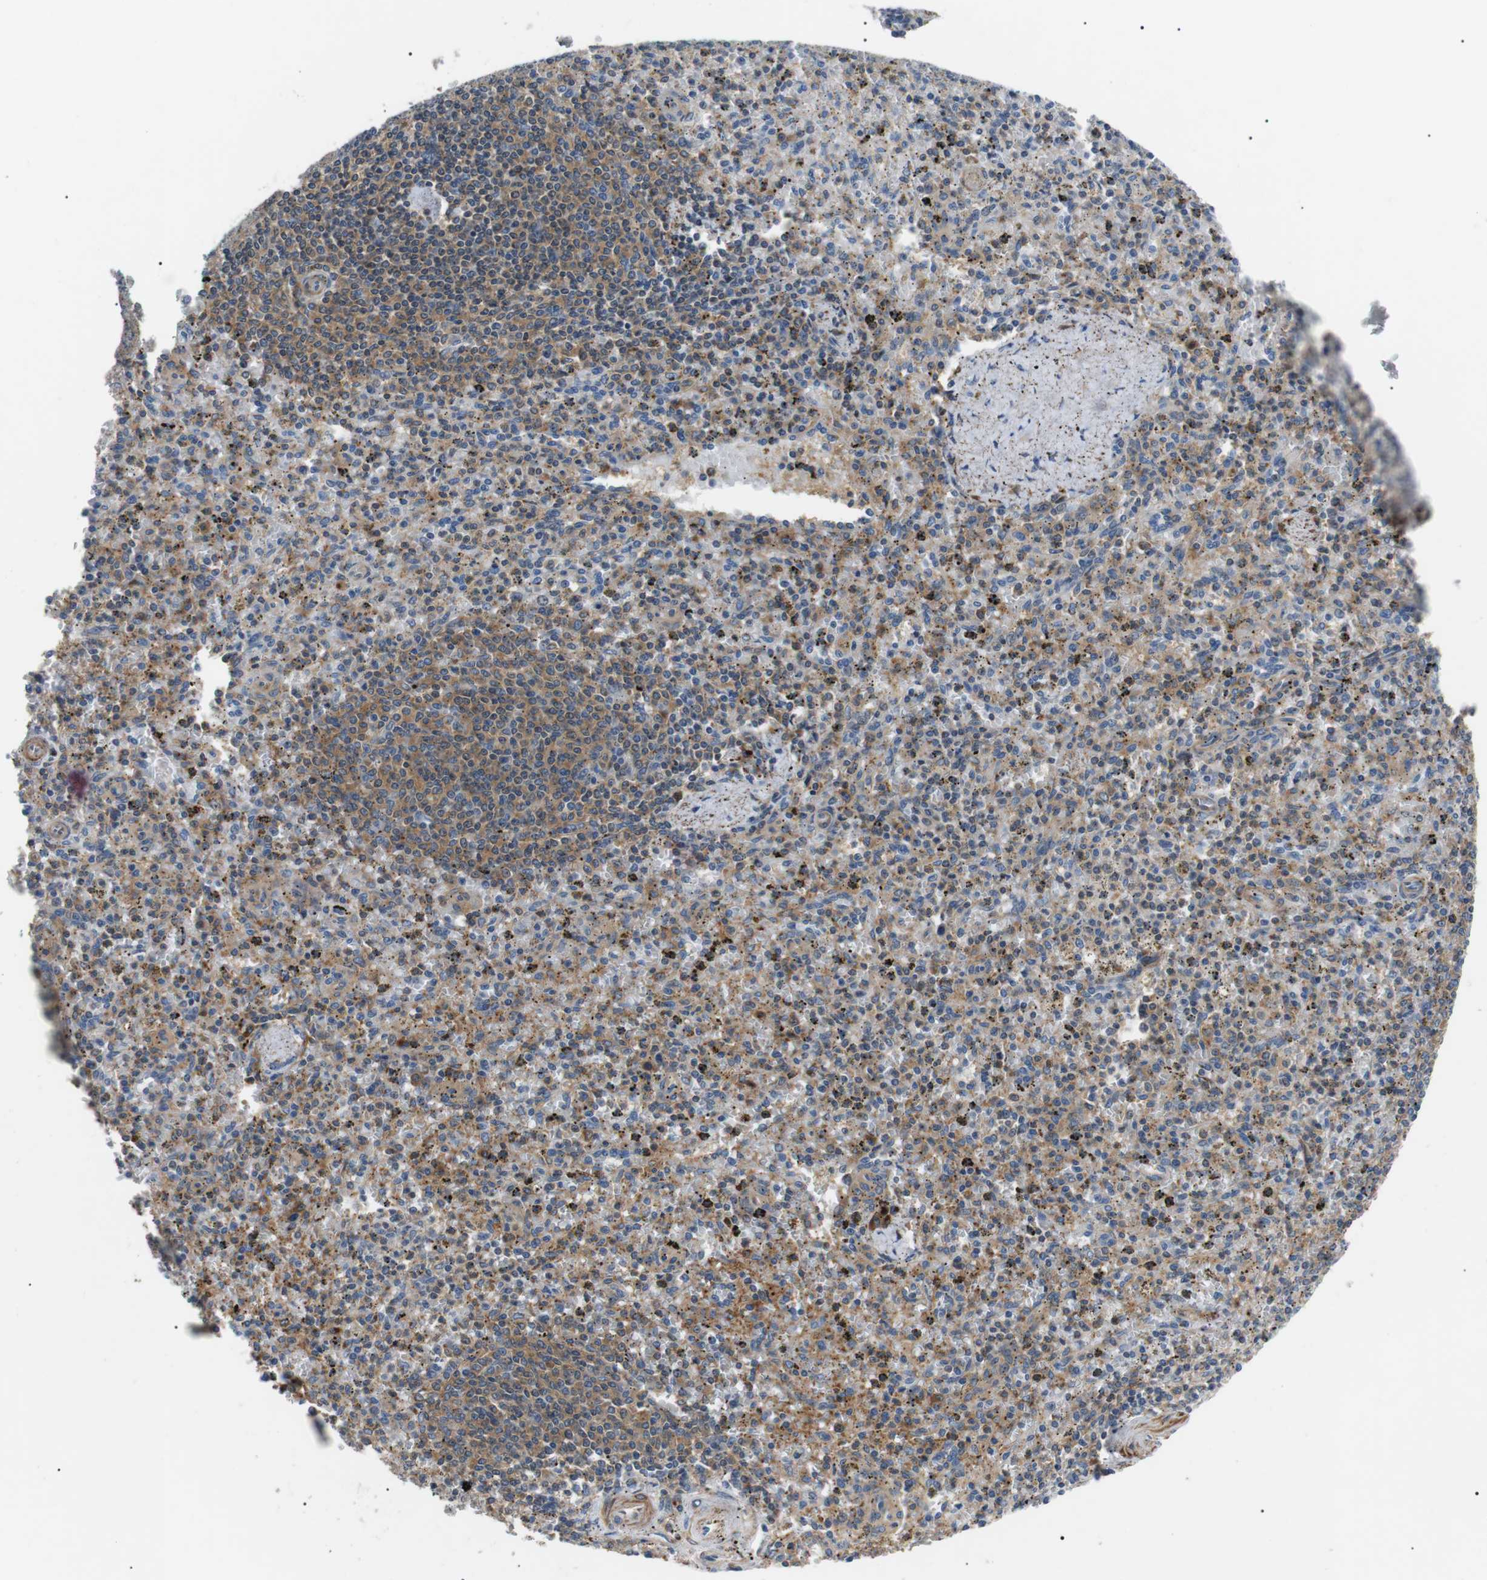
{"staining": {"intensity": "moderate", "quantity": "<25%", "location": "cytoplasmic/membranous"}, "tissue": "spleen", "cell_type": "Cells in red pulp", "image_type": "normal", "snomed": [{"axis": "morphology", "description": "Normal tissue, NOS"}, {"axis": "topography", "description": "Spleen"}], "caption": "Immunohistochemical staining of normal human spleen shows low levels of moderate cytoplasmic/membranous expression in about <25% of cells in red pulp. The staining is performed using DAB brown chromogen to label protein expression. The nuclei are counter-stained blue using hematoxylin.", "gene": "DIPK1A", "patient": {"sex": "male", "age": 72}}